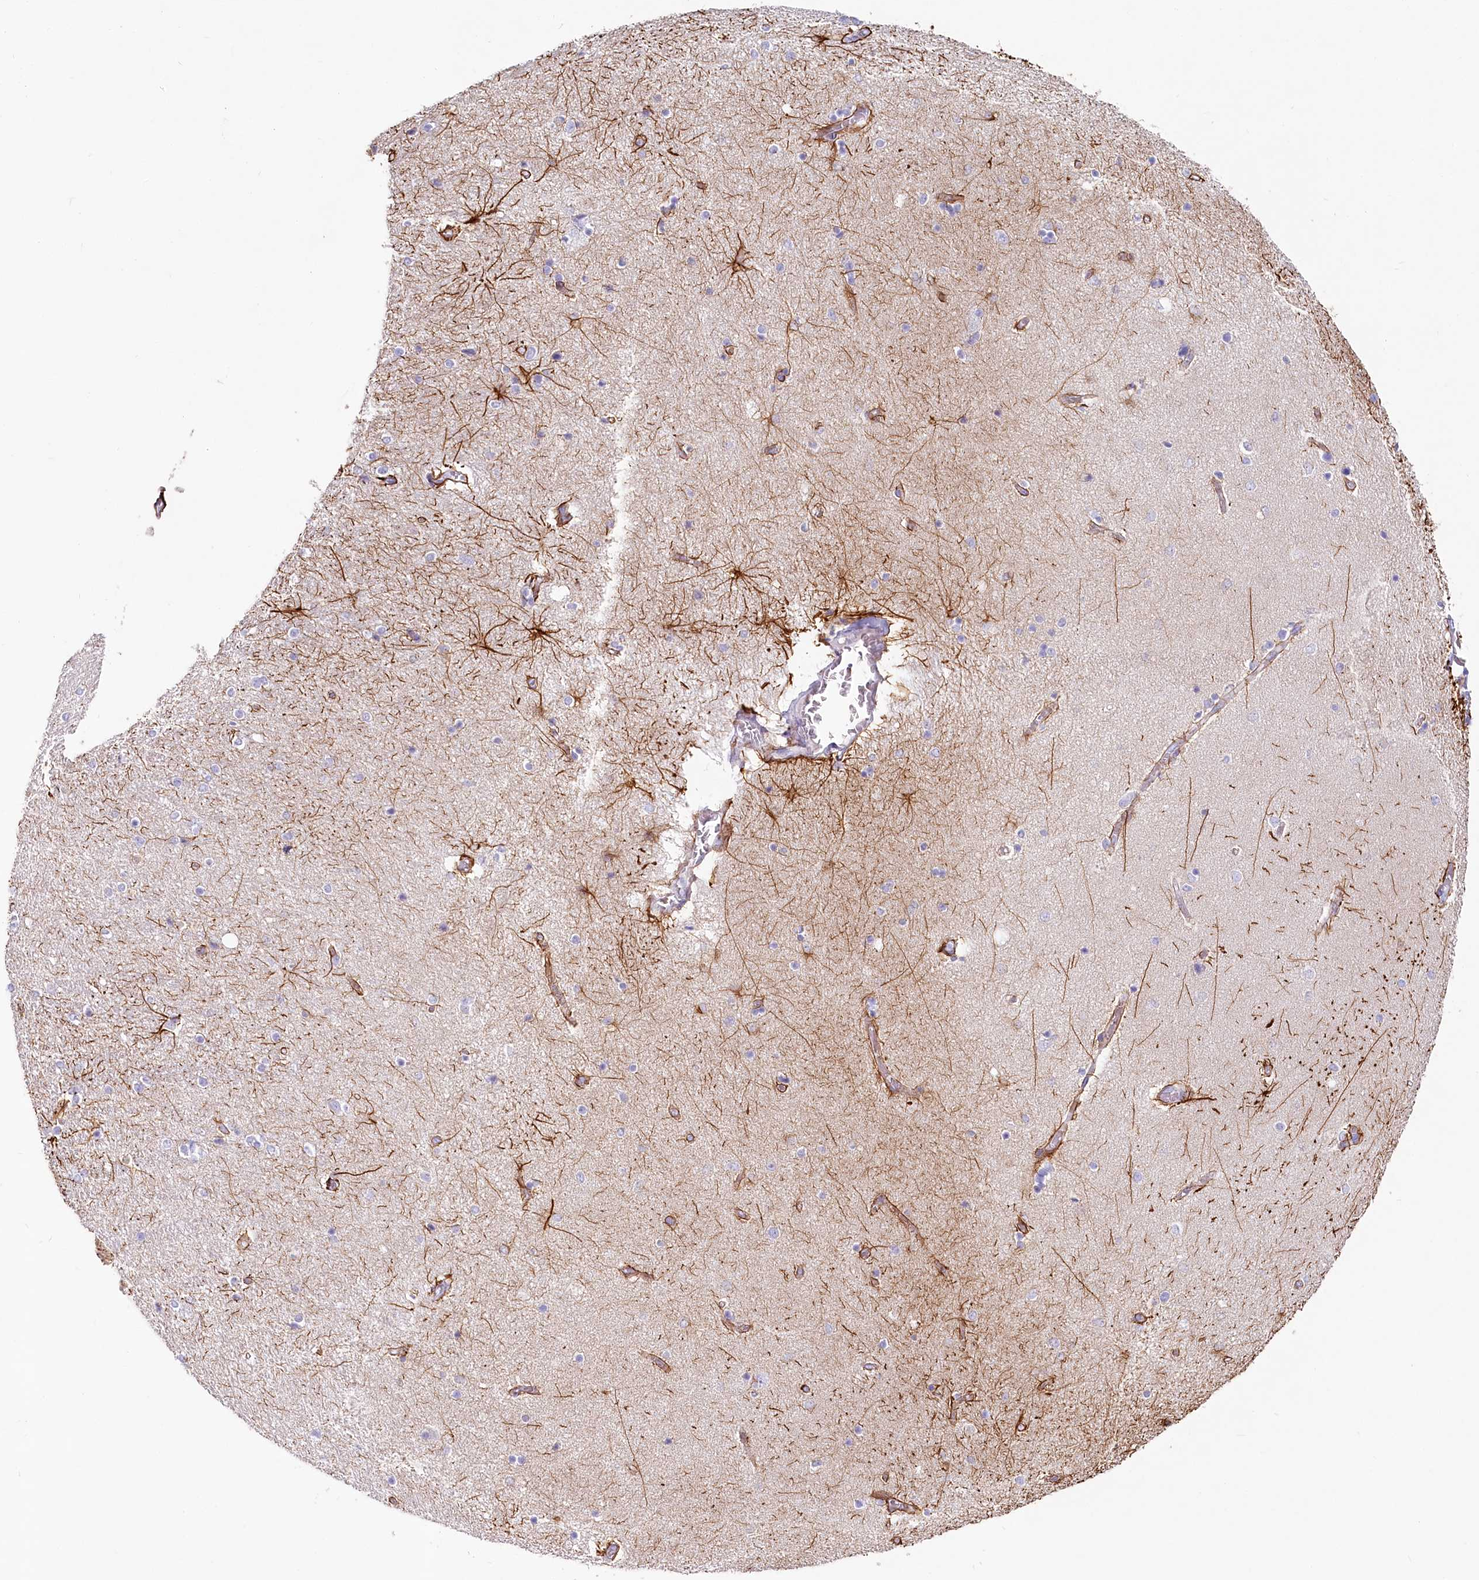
{"staining": {"intensity": "strong", "quantity": "<25%", "location": "cytoplasmic/membranous"}, "tissue": "hippocampus", "cell_type": "Glial cells", "image_type": "normal", "snomed": [{"axis": "morphology", "description": "Normal tissue, NOS"}, {"axis": "topography", "description": "Hippocampus"}], "caption": "Immunohistochemistry (IHC) micrograph of benign hippocampus: hippocampus stained using immunohistochemistry demonstrates medium levels of strong protein expression localized specifically in the cytoplasmic/membranous of glial cells, appearing as a cytoplasmic/membranous brown color.", "gene": "IFIT5", "patient": {"sex": "female", "age": 54}}